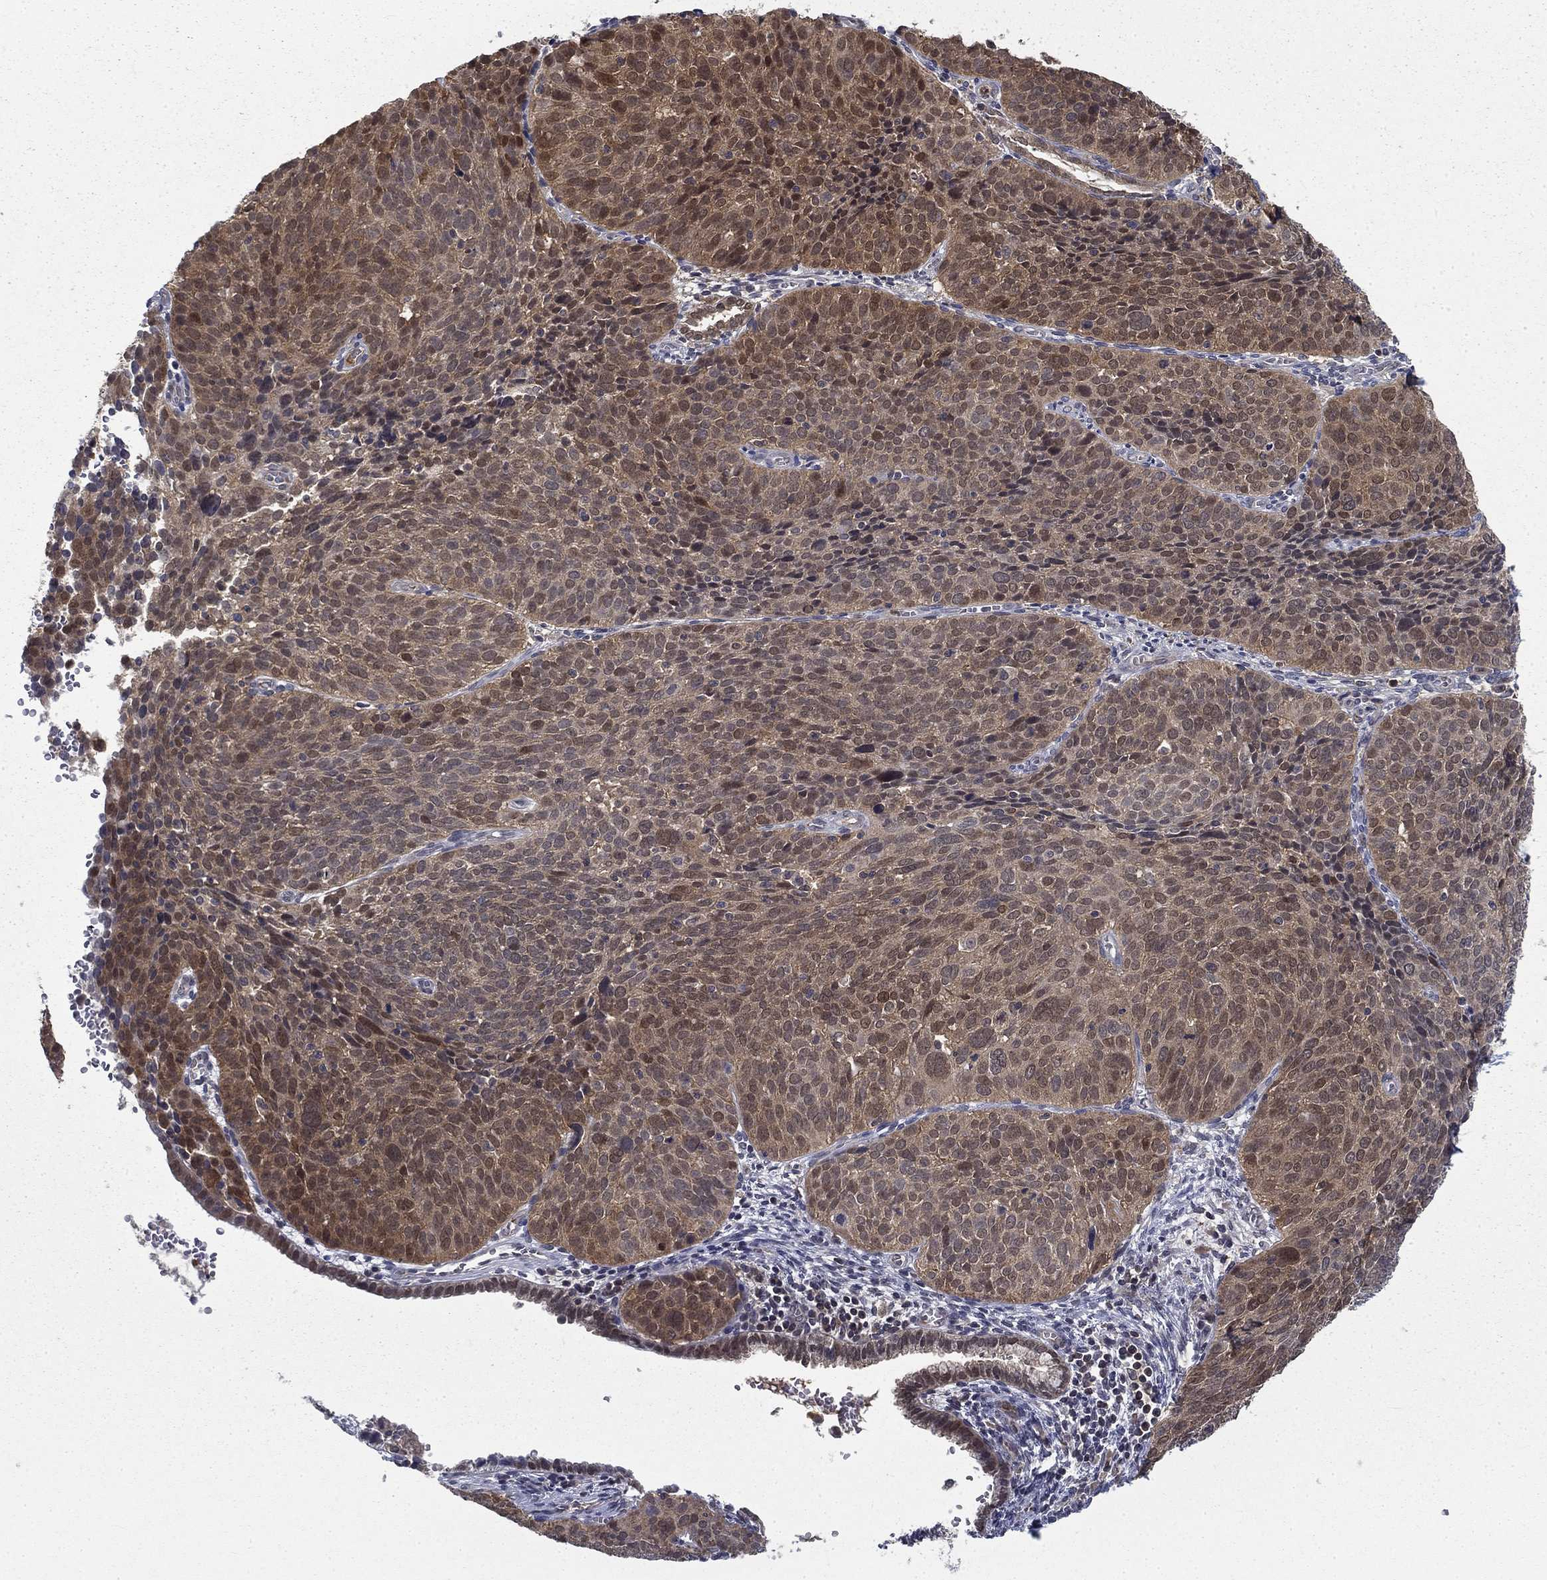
{"staining": {"intensity": "moderate", "quantity": "25%-75%", "location": "cytoplasmic/membranous,nuclear"}, "tissue": "cervical cancer", "cell_type": "Tumor cells", "image_type": "cancer", "snomed": [{"axis": "morphology", "description": "Squamous cell carcinoma, NOS"}, {"axis": "topography", "description": "Cervix"}], "caption": "A histopathology image of squamous cell carcinoma (cervical) stained for a protein displays moderate cytoplasmic/membranous and nuclear brown staining in tumor cells. The protein is stained brown, and the nuclei are stained in blue (DAB IHC with brightfield microscopy, high magnification).", "gene": "NIT2", "patient": {"sex": "female", "age": 39}}